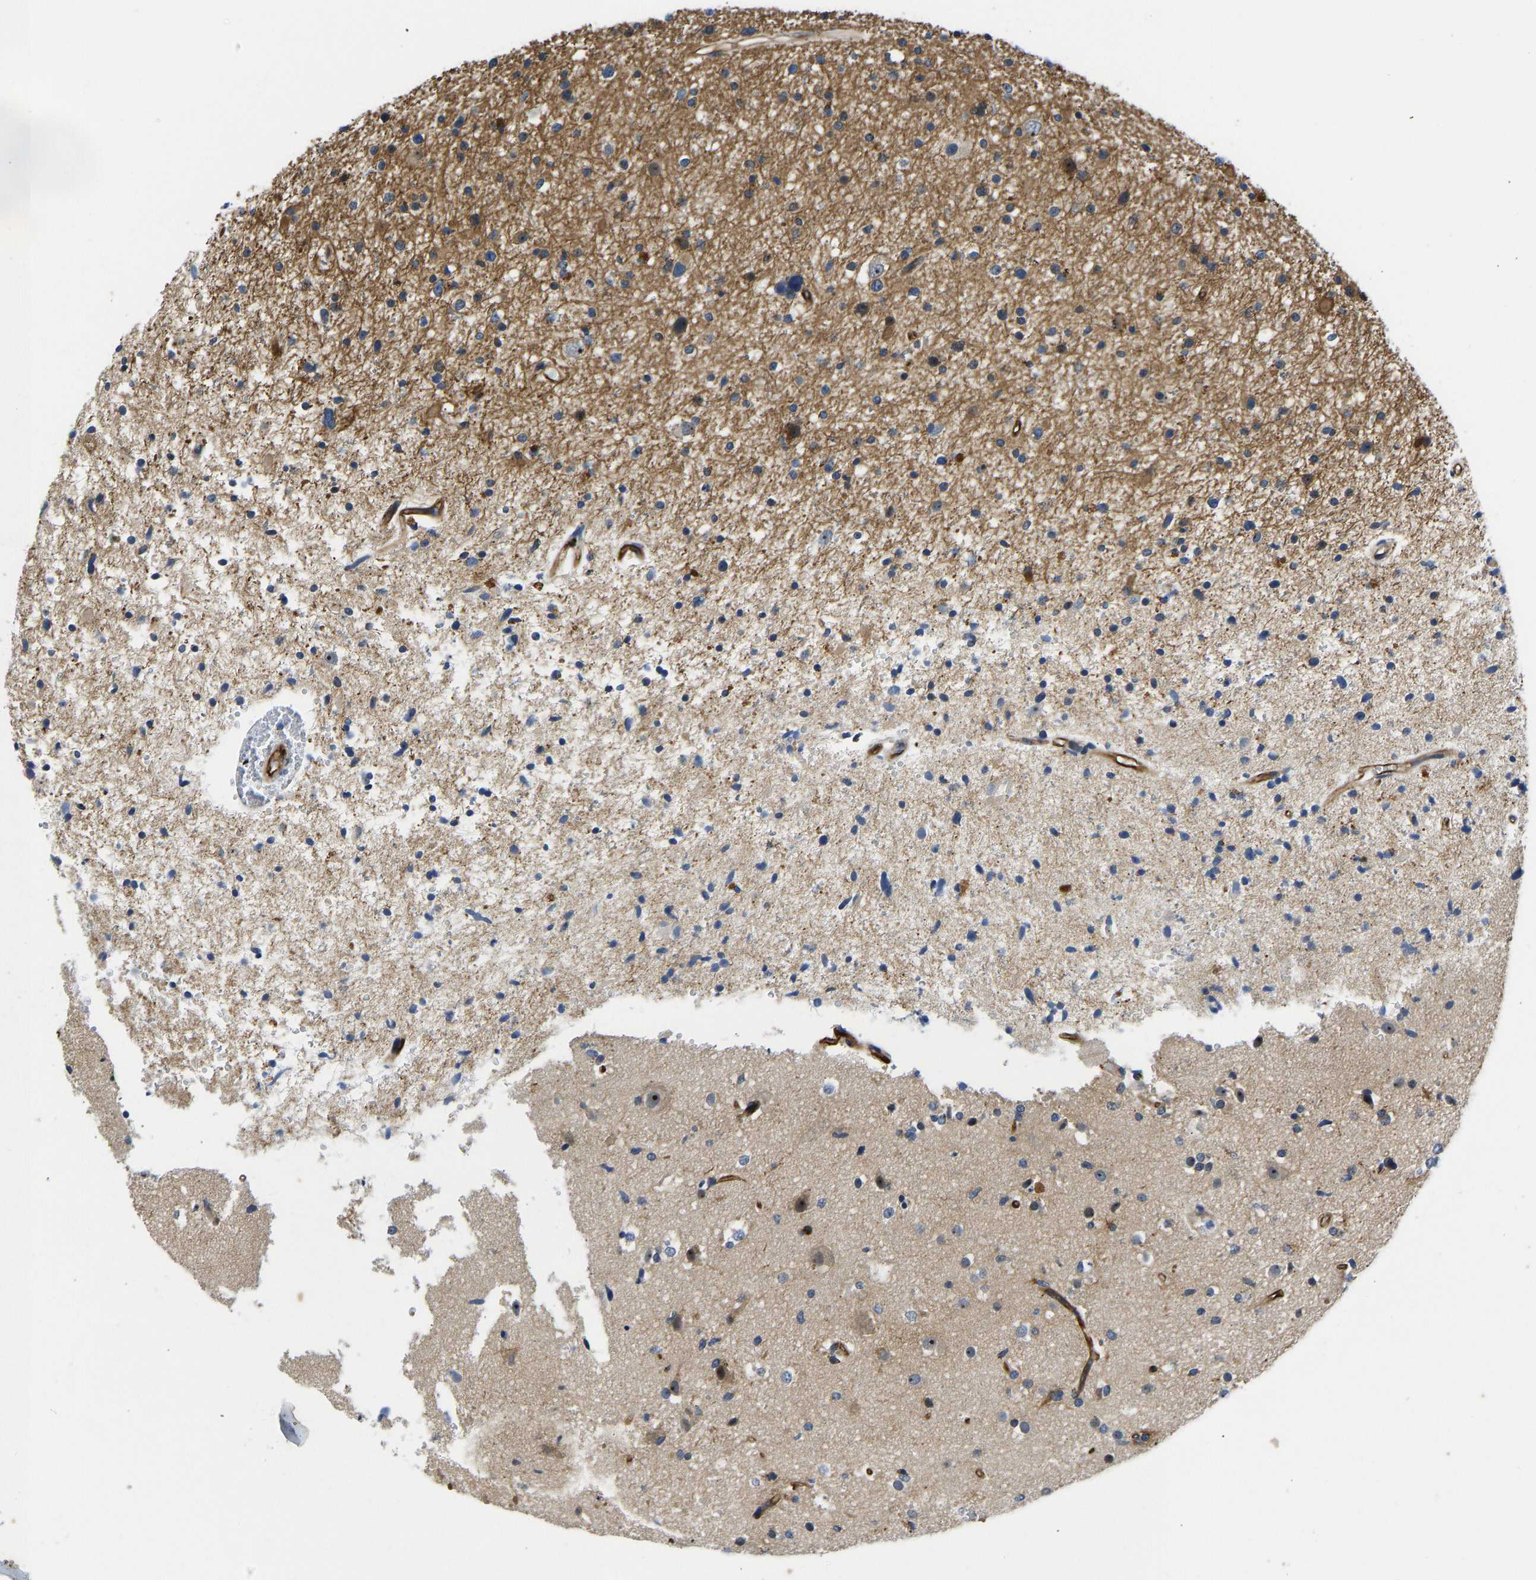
{"staining": {"intensity": "moderate", "quantity": "<25%", "location": "cytoplasmic/membranous,nuclear"}, "tissue": "glioma", "cell_type": "Tumor cells", "image_type": "cancer", "snomed": [{"axis": "morphology", "description": "Glioma, malignant, High grade"}, {"axis": "topography", "description": "Brain"}], "caption": "Glioma was stained to show a protein in brown. There is low levels of moderate cytoplasmic/membranous and nuclear positivity in about <25% of tumor cells.", "gene": "RESF1", "patient": {"sex": "male", "age": 33}}